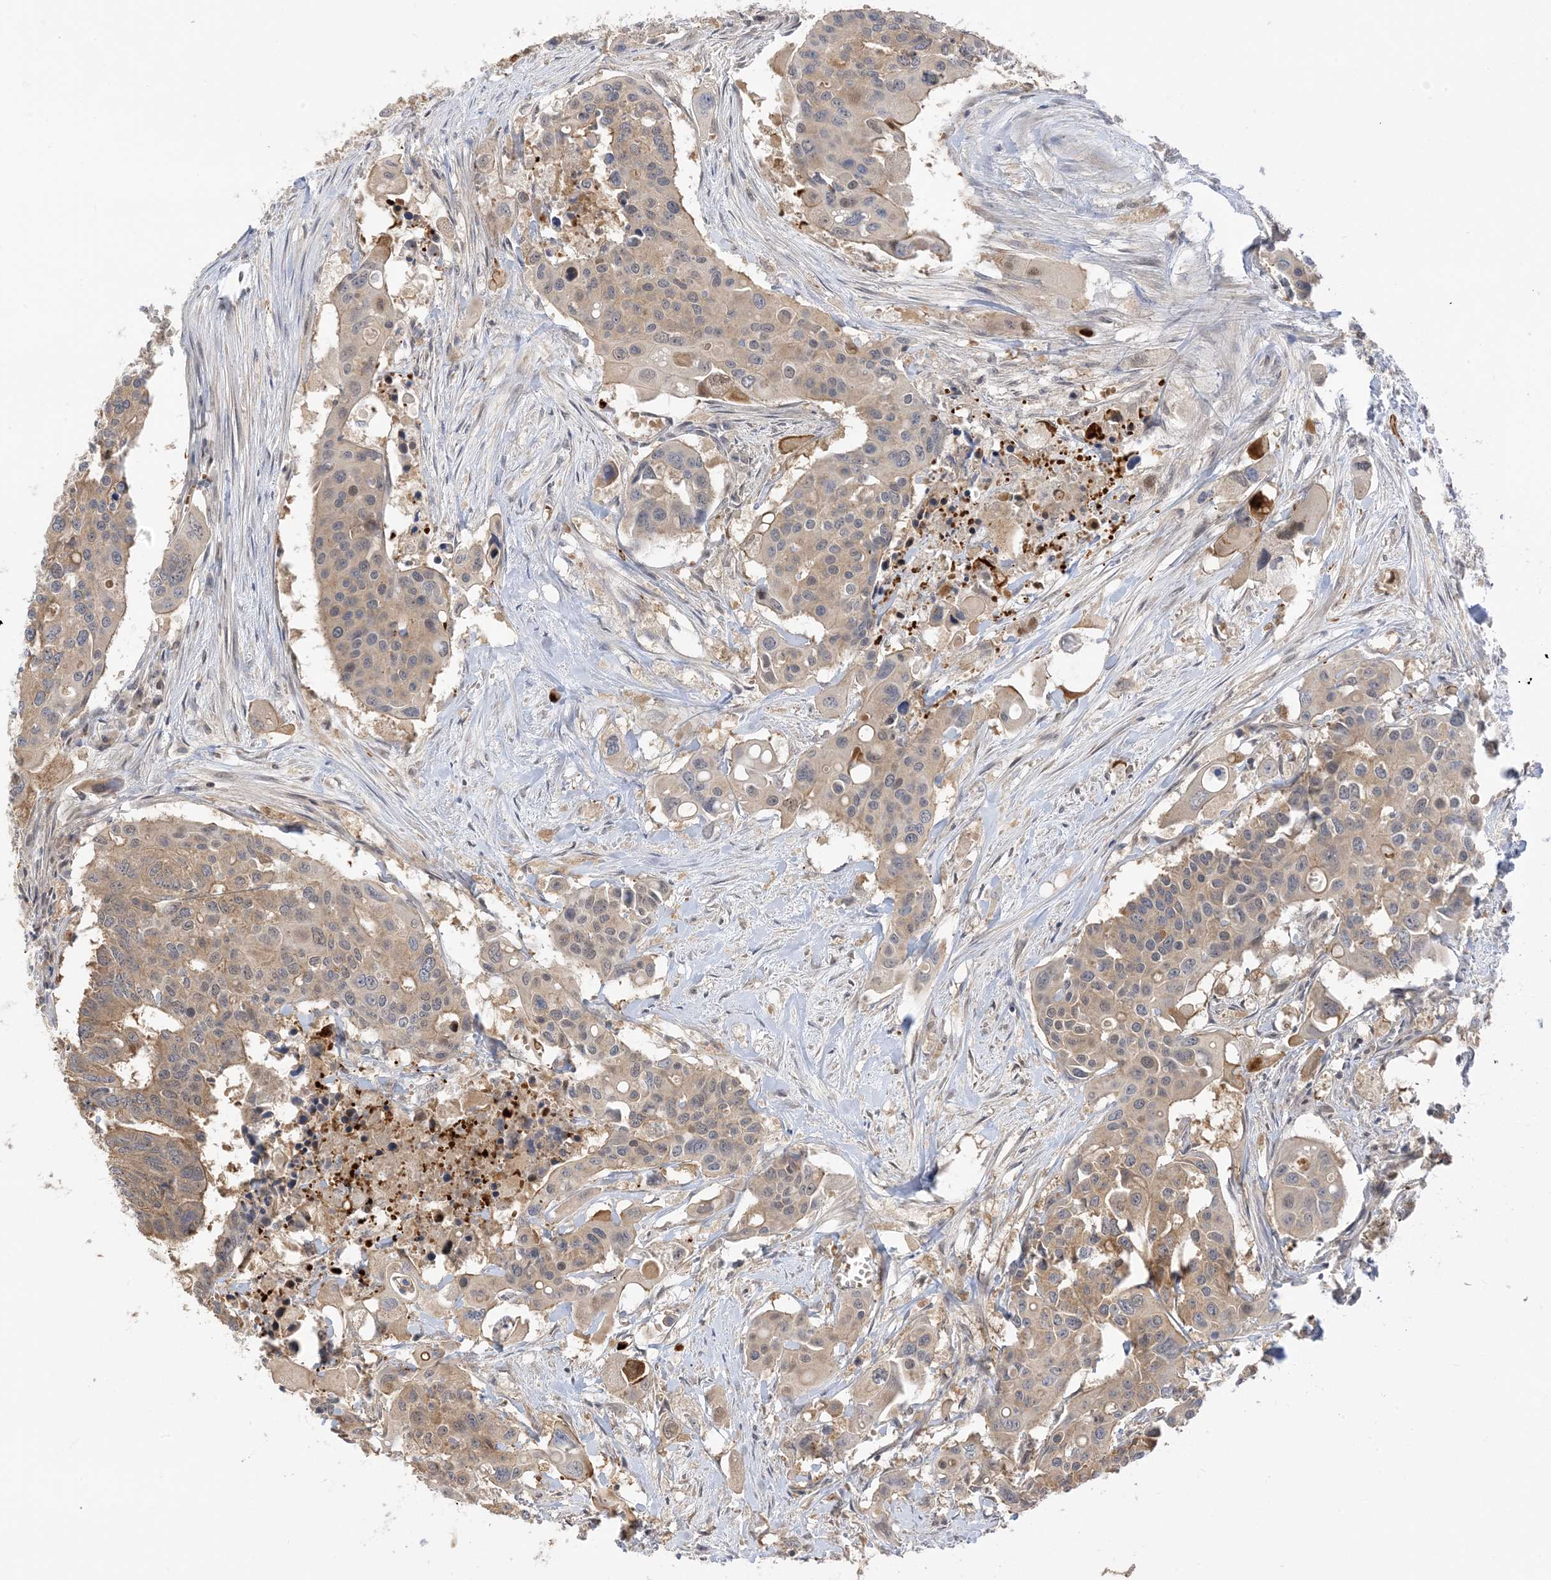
{"staining": {"intensity": "weak", "quantity": "25%-75%", "location": "cytoplasmic/membranous"}, "tissue": "colorectal cancer", "cell_type": "Tumor cells", "image_type": "cancer", "snomed": [{"axis": "morphology", "description": "Adenocarcinoma, NOS"}, {"axis": "topography", "description": "Colon"}], "caption": "A histopathology image of colorectal cancer (adenocarcinoma) stained for a protein reveals weak cytoplasmic/membranous brown staining in tumor cells.", "gene": "WDR26", "patient": {"sex": "male", "age": 77}}